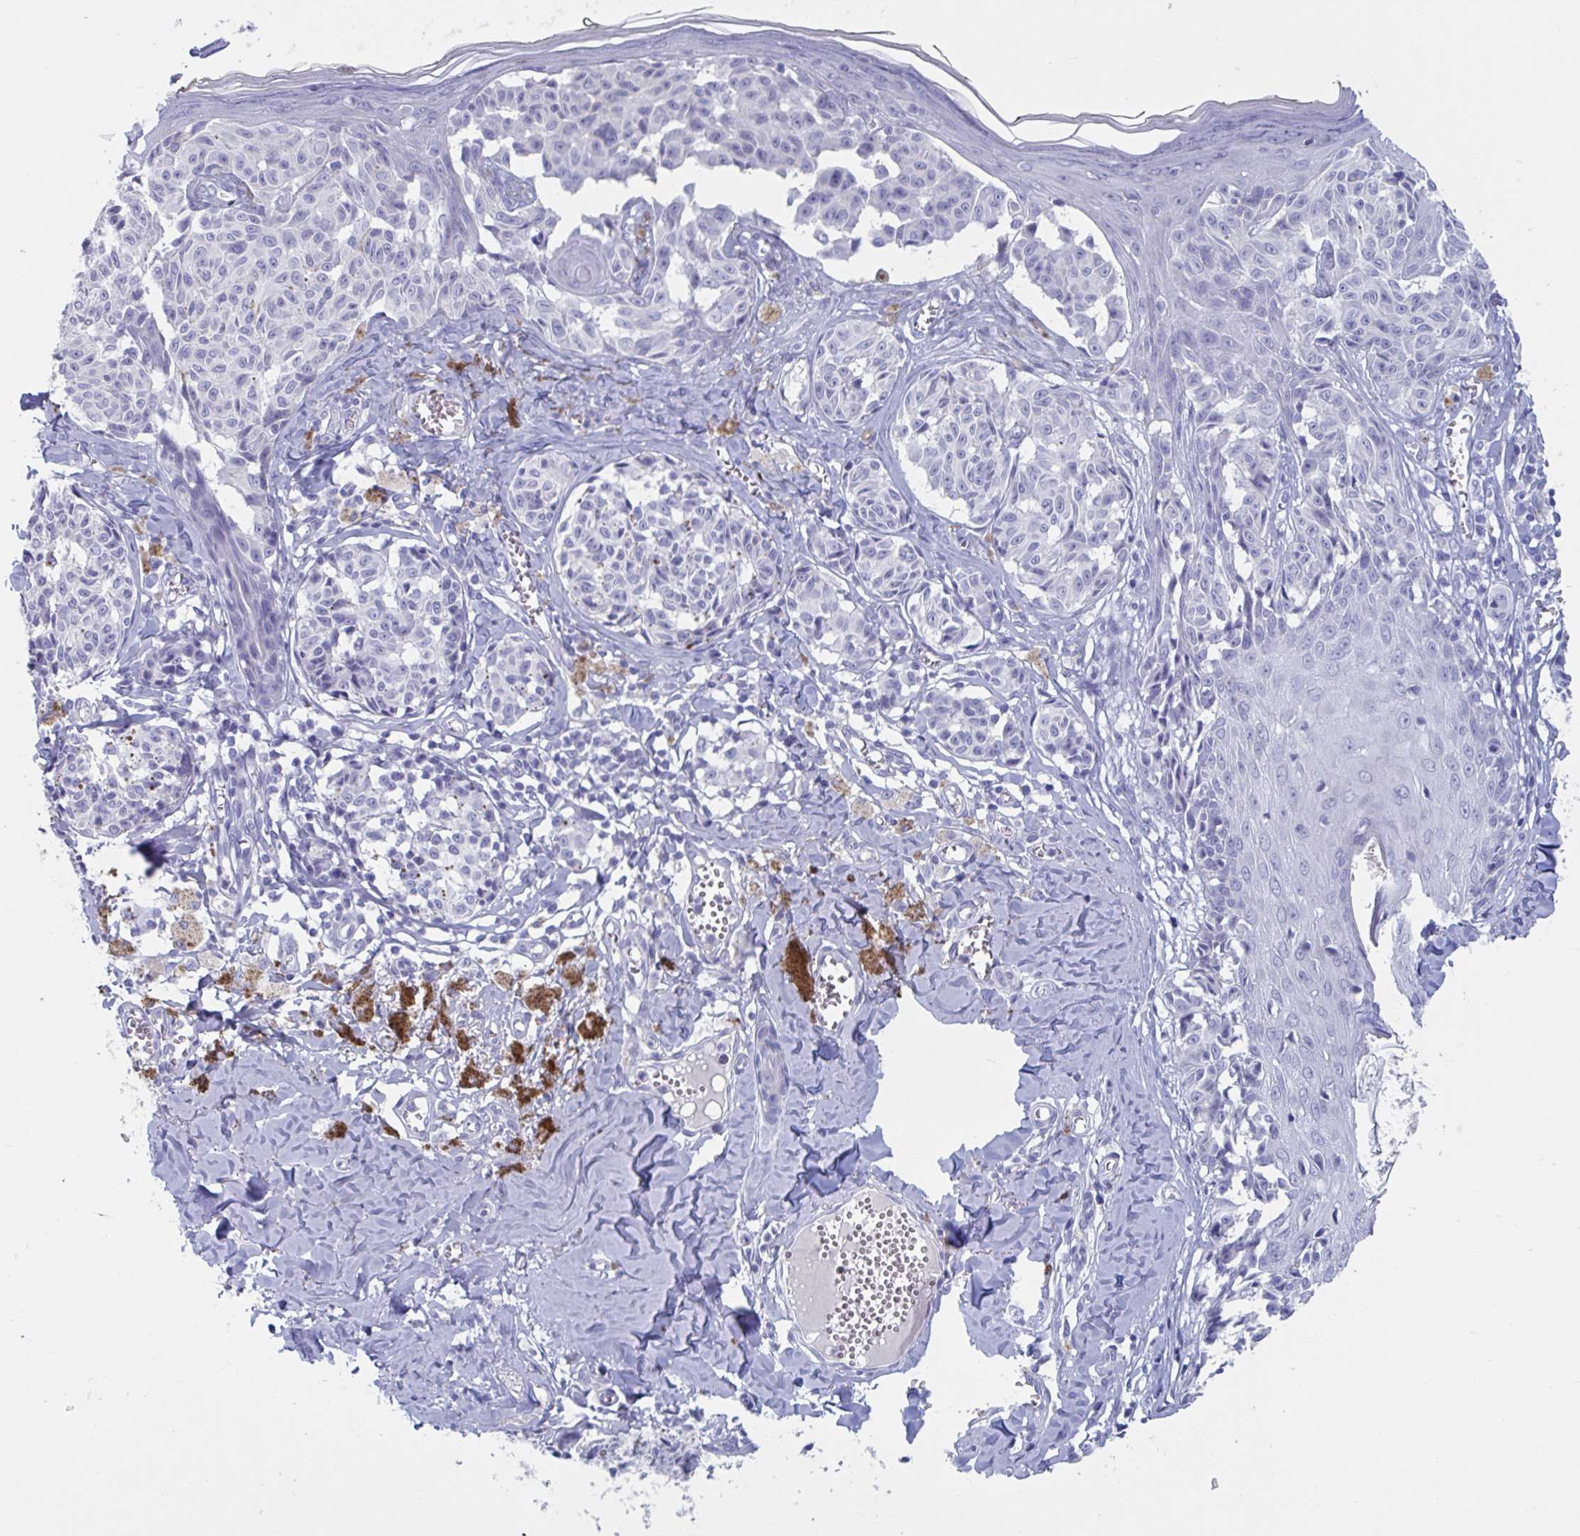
{"staining": {"intensity": "negative", "quantity": "none", "location": "none"}, "tissue": "melanoma", "cell_type": "Tumor cells", "image_type": "cancer", "snomed": [{"axis": "morphology", "description": "Malignant melanoma, NOS"}, {"axis": "topography", "description": "Skin"}], "caption": "Tumor cells are negative for brown protein staining in melanoma.", "gene": "NDUFC2", "patient": {"sex": "female", "age": 43}}